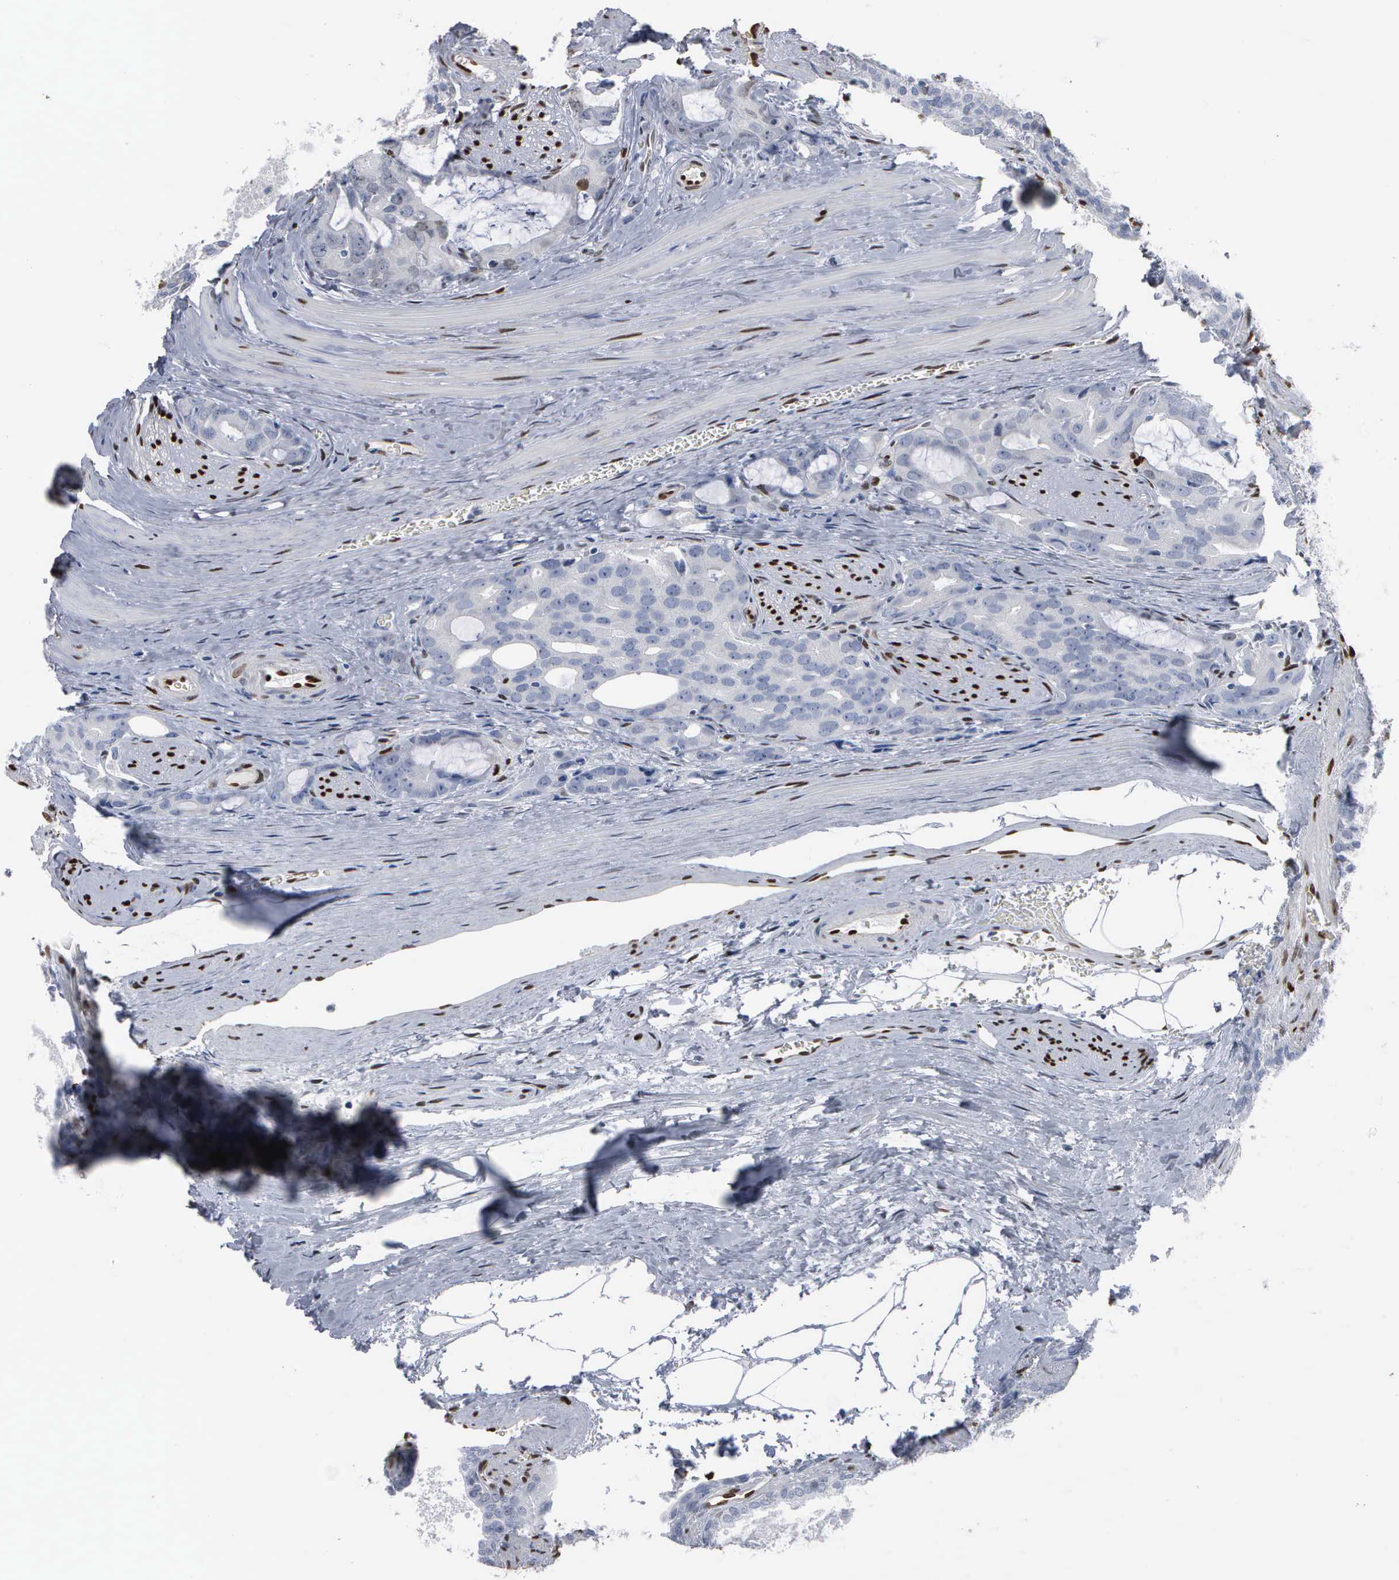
{"staining": {"intensity": "negative", "quantity": "none", "location": "none"}, "tissue": "prostate cancer", "cell_type": "Tumor cells", "image_type": "cancer", "snomed": [{"axis": "morphology", "description": "Adenocarcinoma, Low grade"}, {"axis": "topography", "description": "Prostate"}], "caption": "Photomicrograph shows no significant protein expression in tumor cells of prostate adenocarcinoma (low-grade).", "gene": "FGF2", "patient": {"sex": "male", "age": 69}}